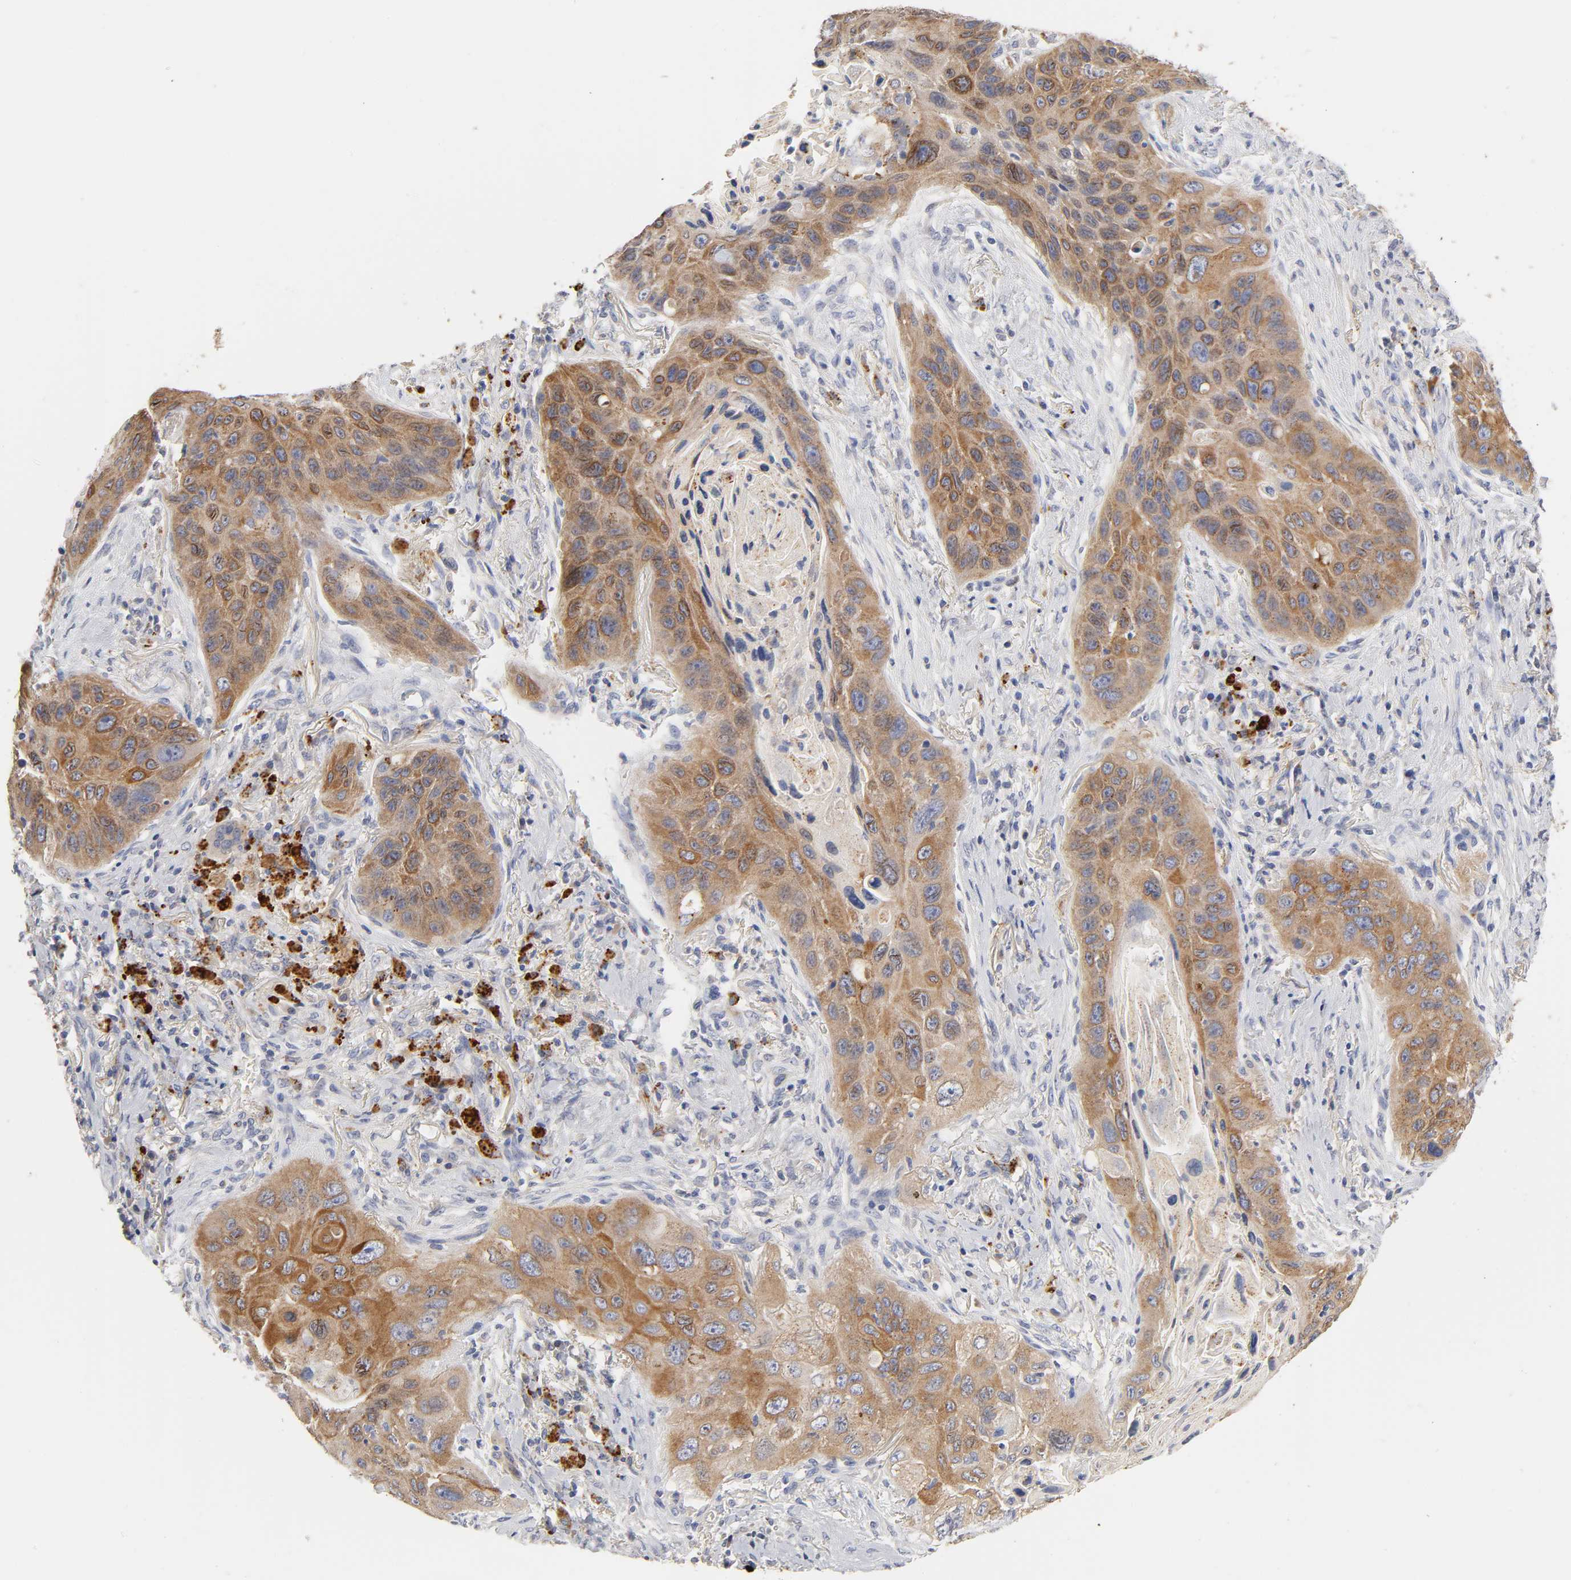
{"staining": {"intensity": "strong", "quantity": ">75%", "location": "cytoplasmic/membranous"}, "tissue": "lung cancer", "cell_type": "Tumor cells", "image_type": "cancer", "snomed": [{"axis": "morphology", "description": "Squamous cell carcinoma, NOS"}, {"axis": "topography", "description": "Lung"}], "caption": "The immunohistochemical stain labels strong cytoplasmic/membranous staining in tumor cells of lung squamous cell carcinoma tissue.", "gene": "C17orf75", "patient": {"sex": "female", "age": 67}}